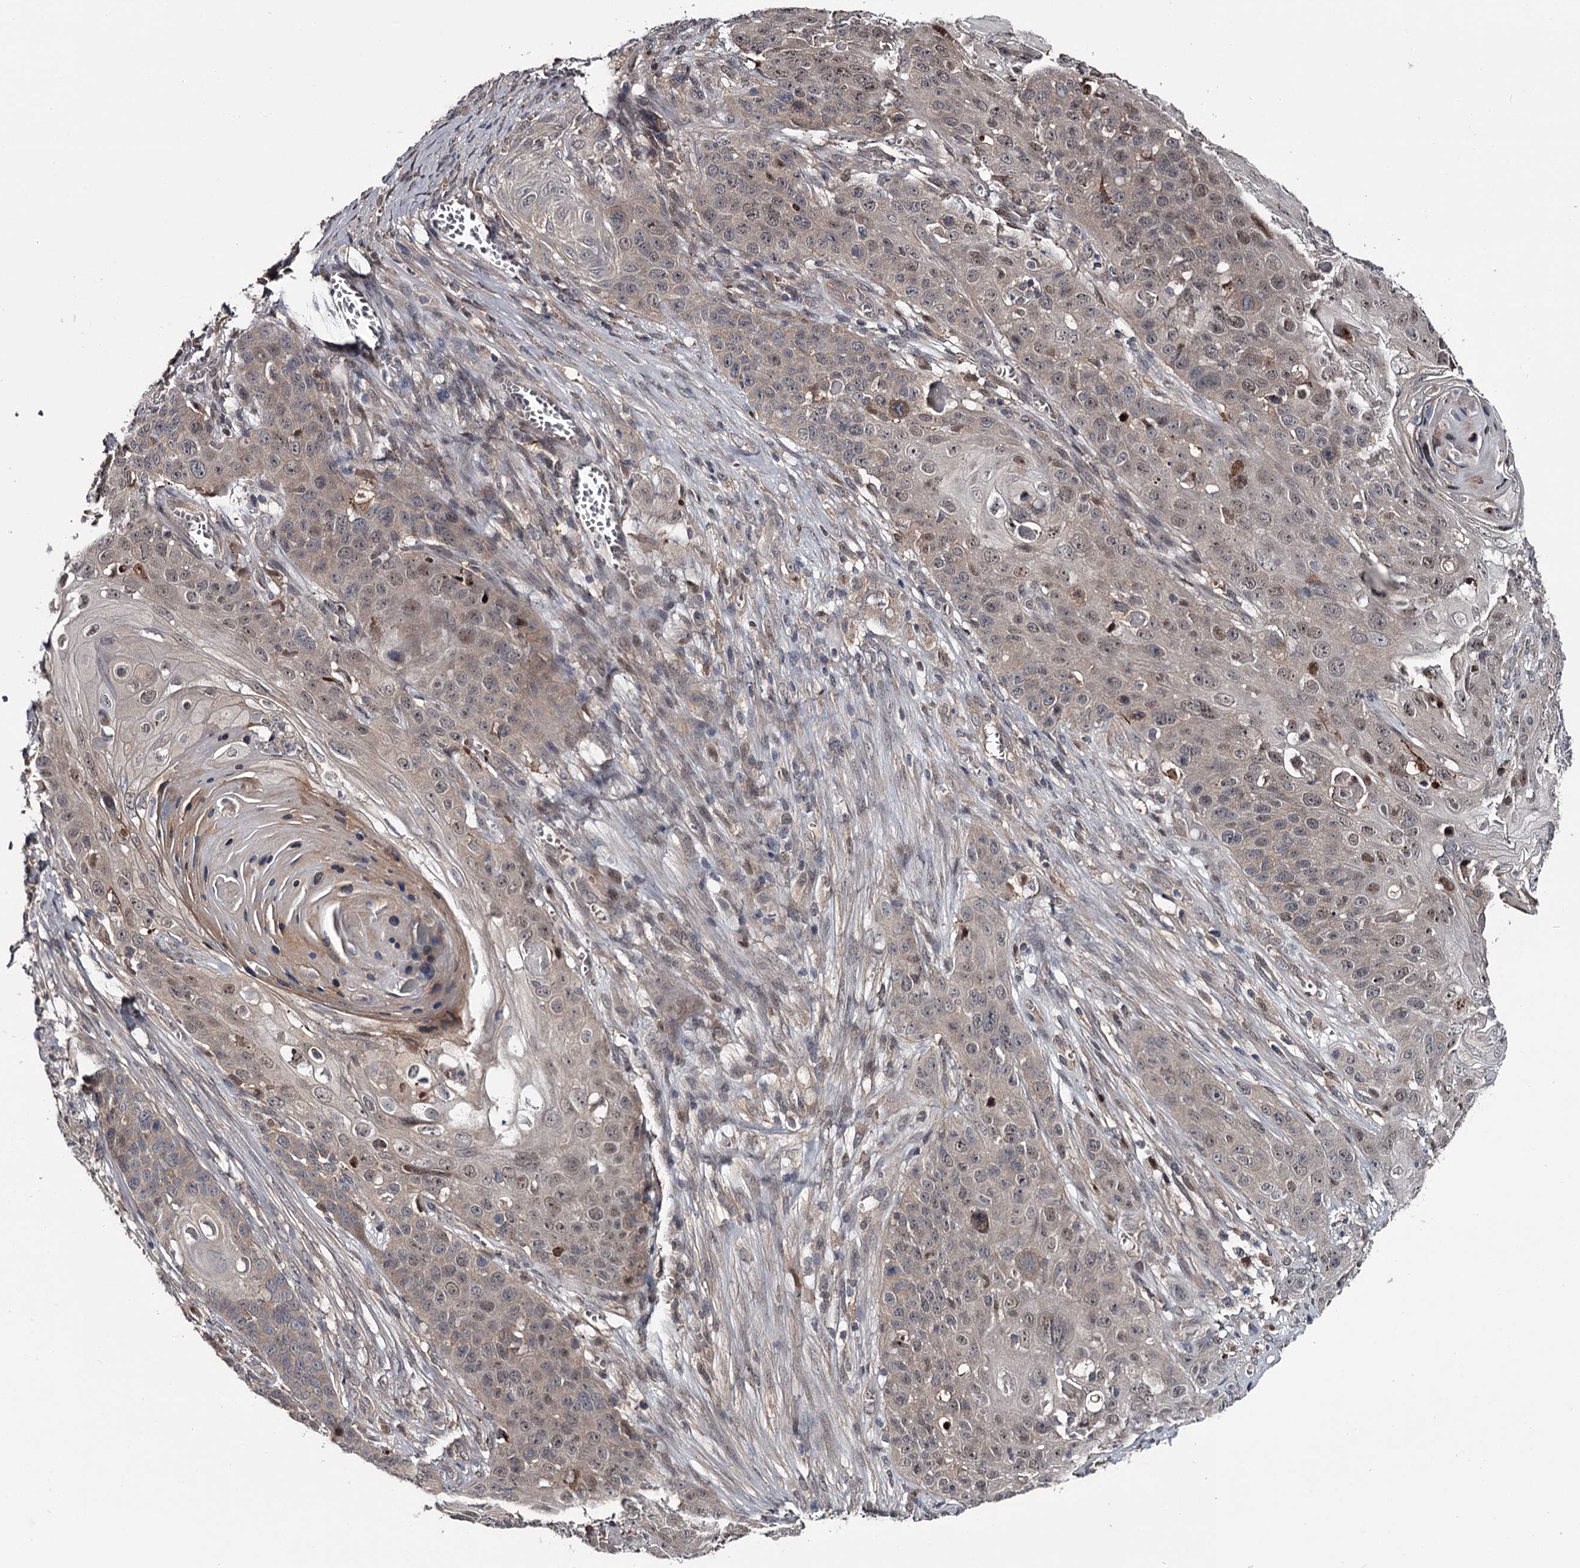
{"staining": {"intensity": "weak", "quantity": "<25%", "location": "nuclear"}, "tissue": "skin cancer", "cell_type": "Tumor cells", "image_type": "cancer", "snomed": [{"axis": "morphology", "description": "Squamous cell carcinoma, NOS"}, {"axis": "topography", "description": "Skin"}], "caption": "Human skin cancer stained for a protein using immunohistochemistry shows no positivity in tumor cells.", "gene": "DAO", "patient": {"sex": "male", "age": 55}}